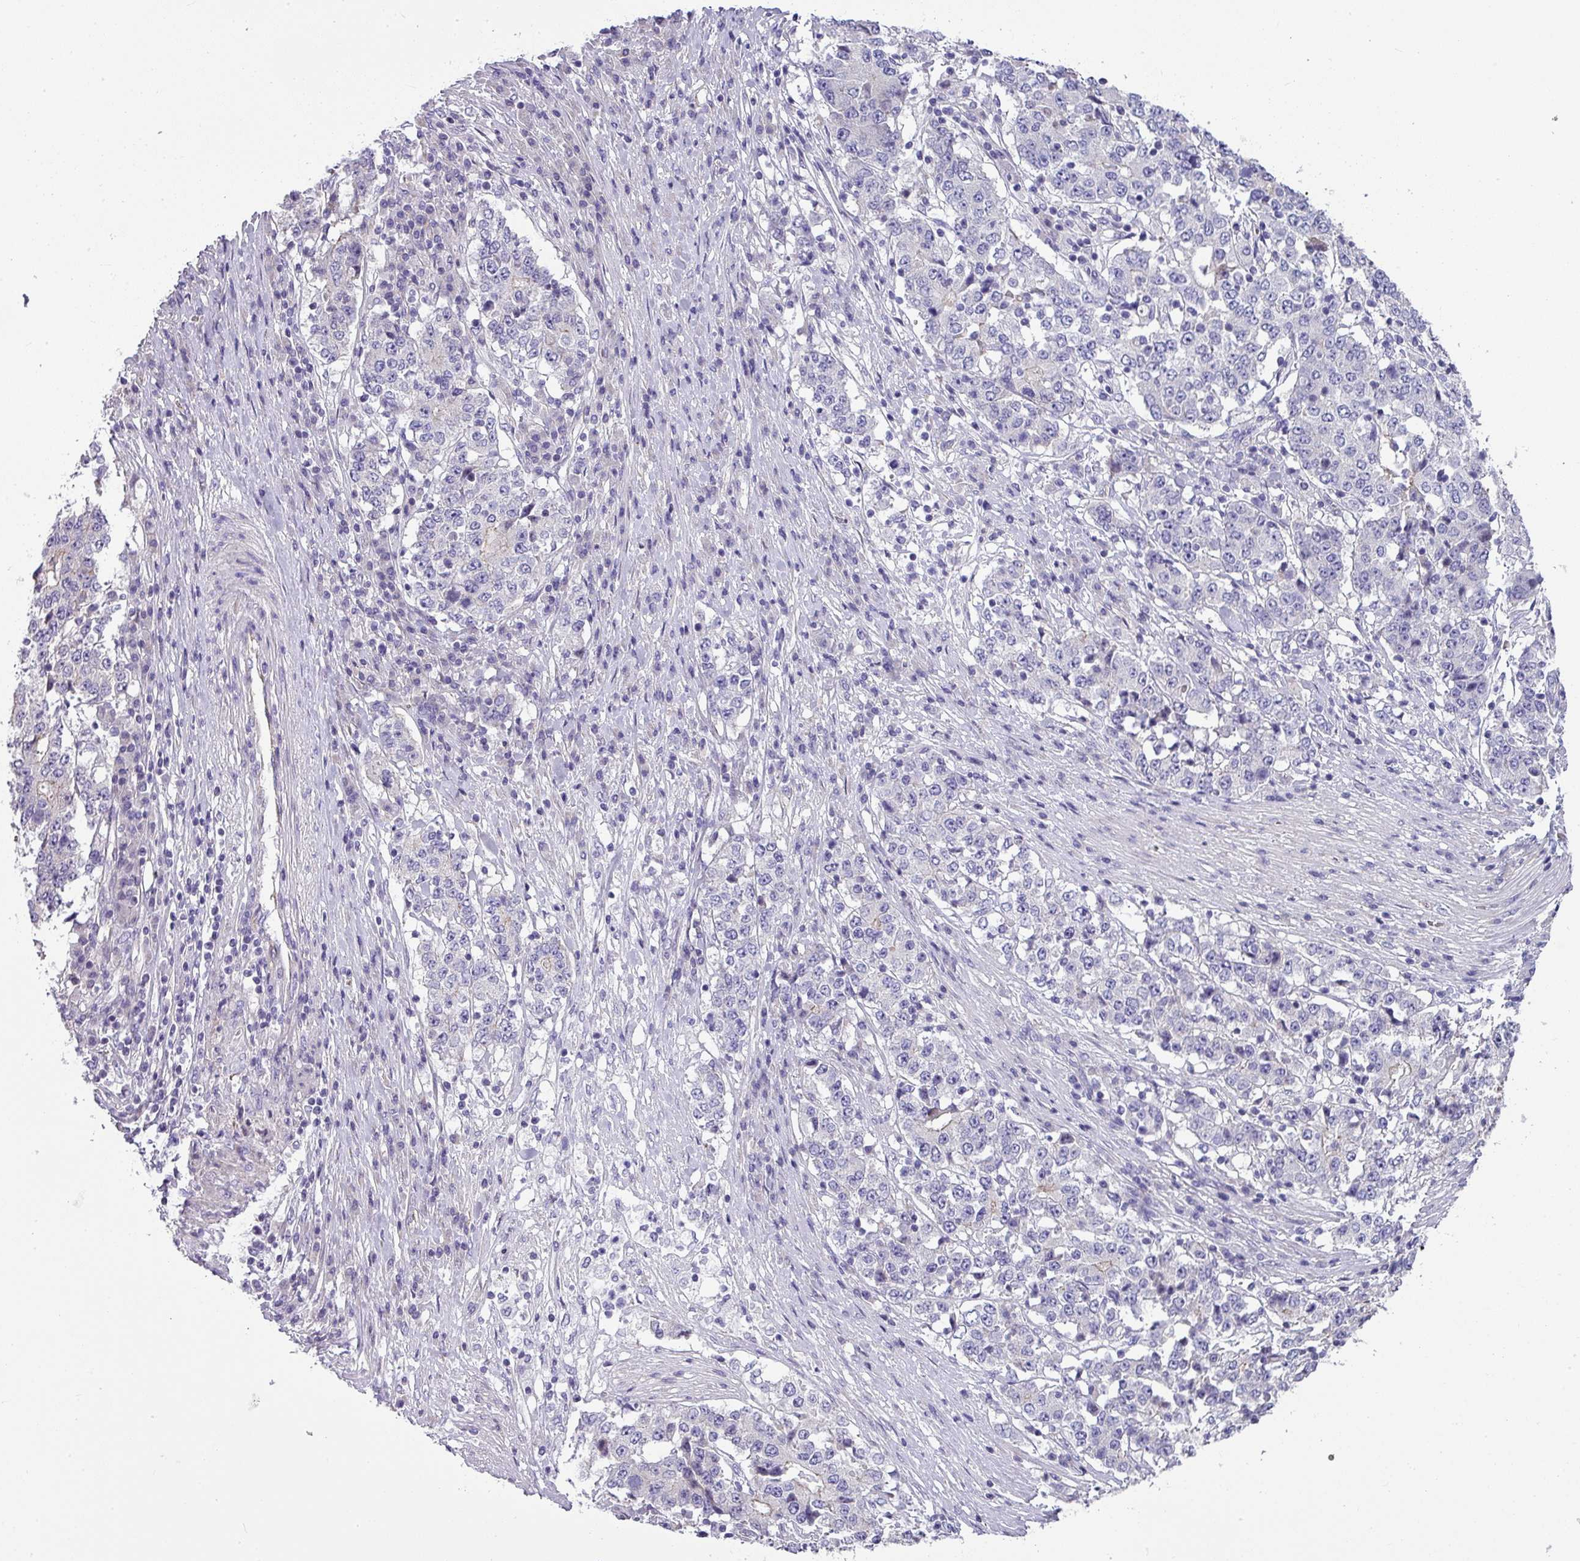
{"staining": {"intensity": "negative", "quantity": "none", "location": "none"}, "tissue": "stomach cancer", "cell_type": "Tumor cells", "image_type": "cancer", "snomed": [{"axis": "morphology", "description": "Adenocarcinoma, NOS"}, {"axis": "topography", "description": "Stomach"}], "caption": "Immunohistochemistry (IHC) photomicrograph of neoplastic tissue: stomach cancer stained with DAB reveals no significant protein staining in tumor cells.", "gene": "PALS2", "patient": {"sex": "male", "age": 59}}